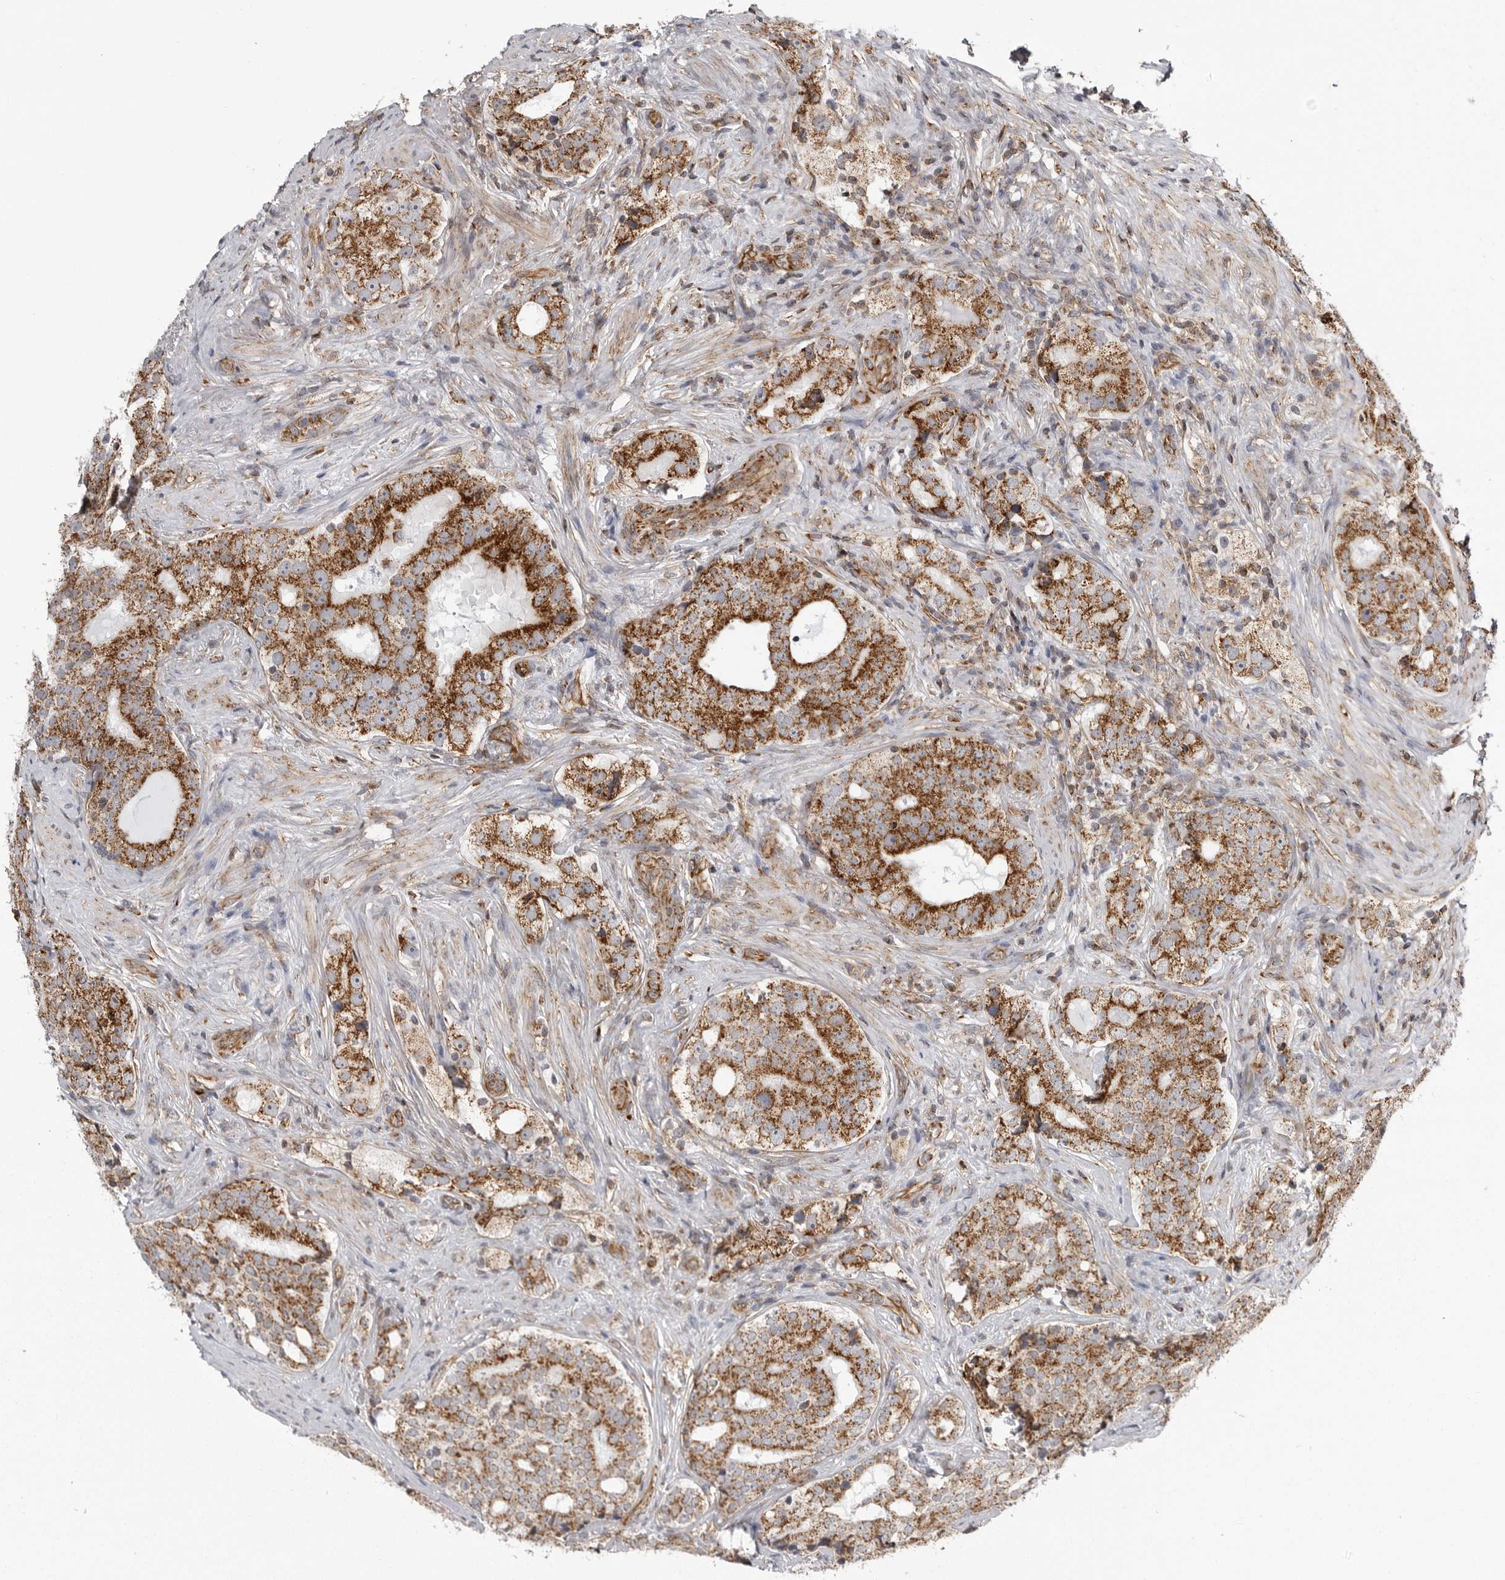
{"staining": {"intensity": "strong", "quantity": ">75%", "location": "cytoplasmic/membranous"}, "tissue": "prostate cancer", "cell_type": "Tumor cells", "image_type": "cancer", "snomed": [{"axis": "morphology", "description": "Adenocarcinoma, High grade"}, {"axis": "topography", "description": "Prostate"}], "caption": "Immunohistochemical staining of human prostate high-grade adenocarcinoma reveals strong cytoplasmic/membranous protein positivity in about >75% of tumor cells. The staining was performed using DAB (3,3'-diaminobenzidine), with brown indicating positive protein expression. Nuclei are stained blue with hematoxylin.", "gene": "FH", "patient": {"sex": "male", "age": 56}}